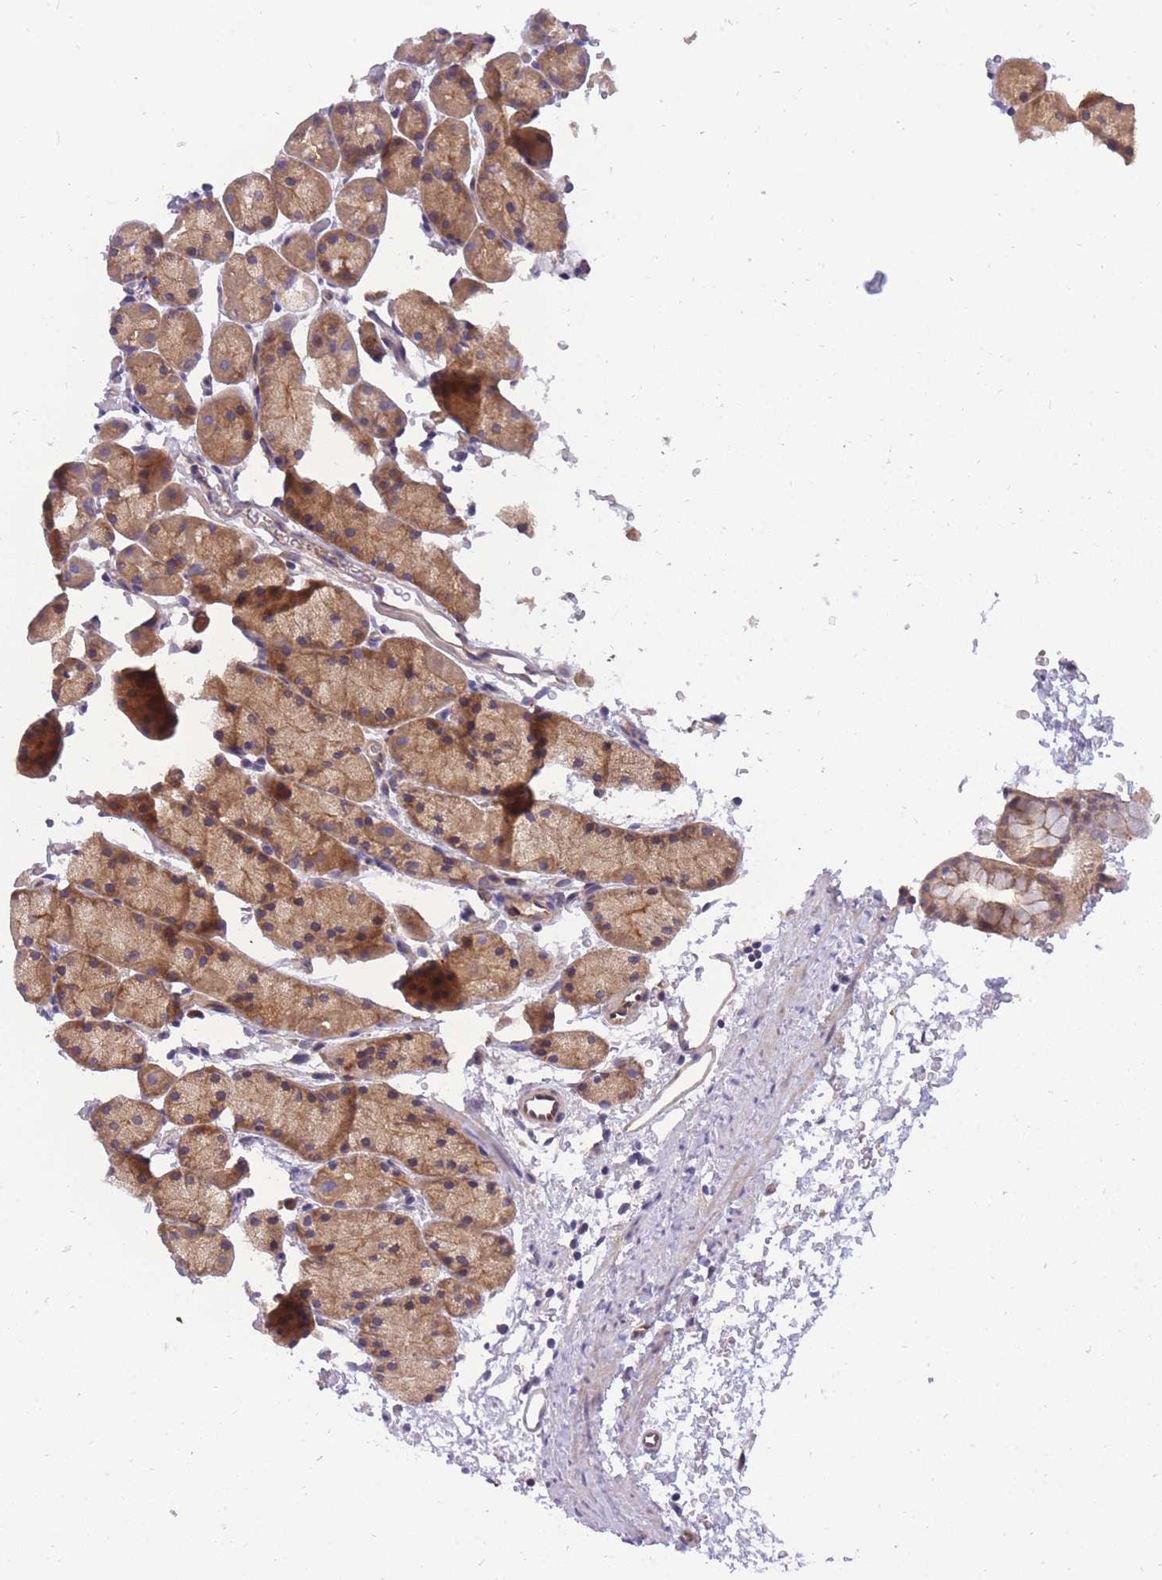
{"staining": {"intensity": "moderate", "quantity": ">75%", "location": "cytoplasmic/membranous"}, "tissue": "stomach", "cell_type": "Glandular cells", "image_type": "normal", "snomed": [{"axis": "morphology", "description": "Normal tissue, NOS"}, {"axis": "topography", "description": "Stomach, upper"}, {"axis": "topography", "description": "Stomach"}], "caption": "Immunohistochemical staining of unremarkable human stomach displays >75% levels of moderate cytoplasmic/membranous protein staining in about >75% of glandular cells.", "gene": "CRYGN", "patient": {"sex": "male", "age": 47}}